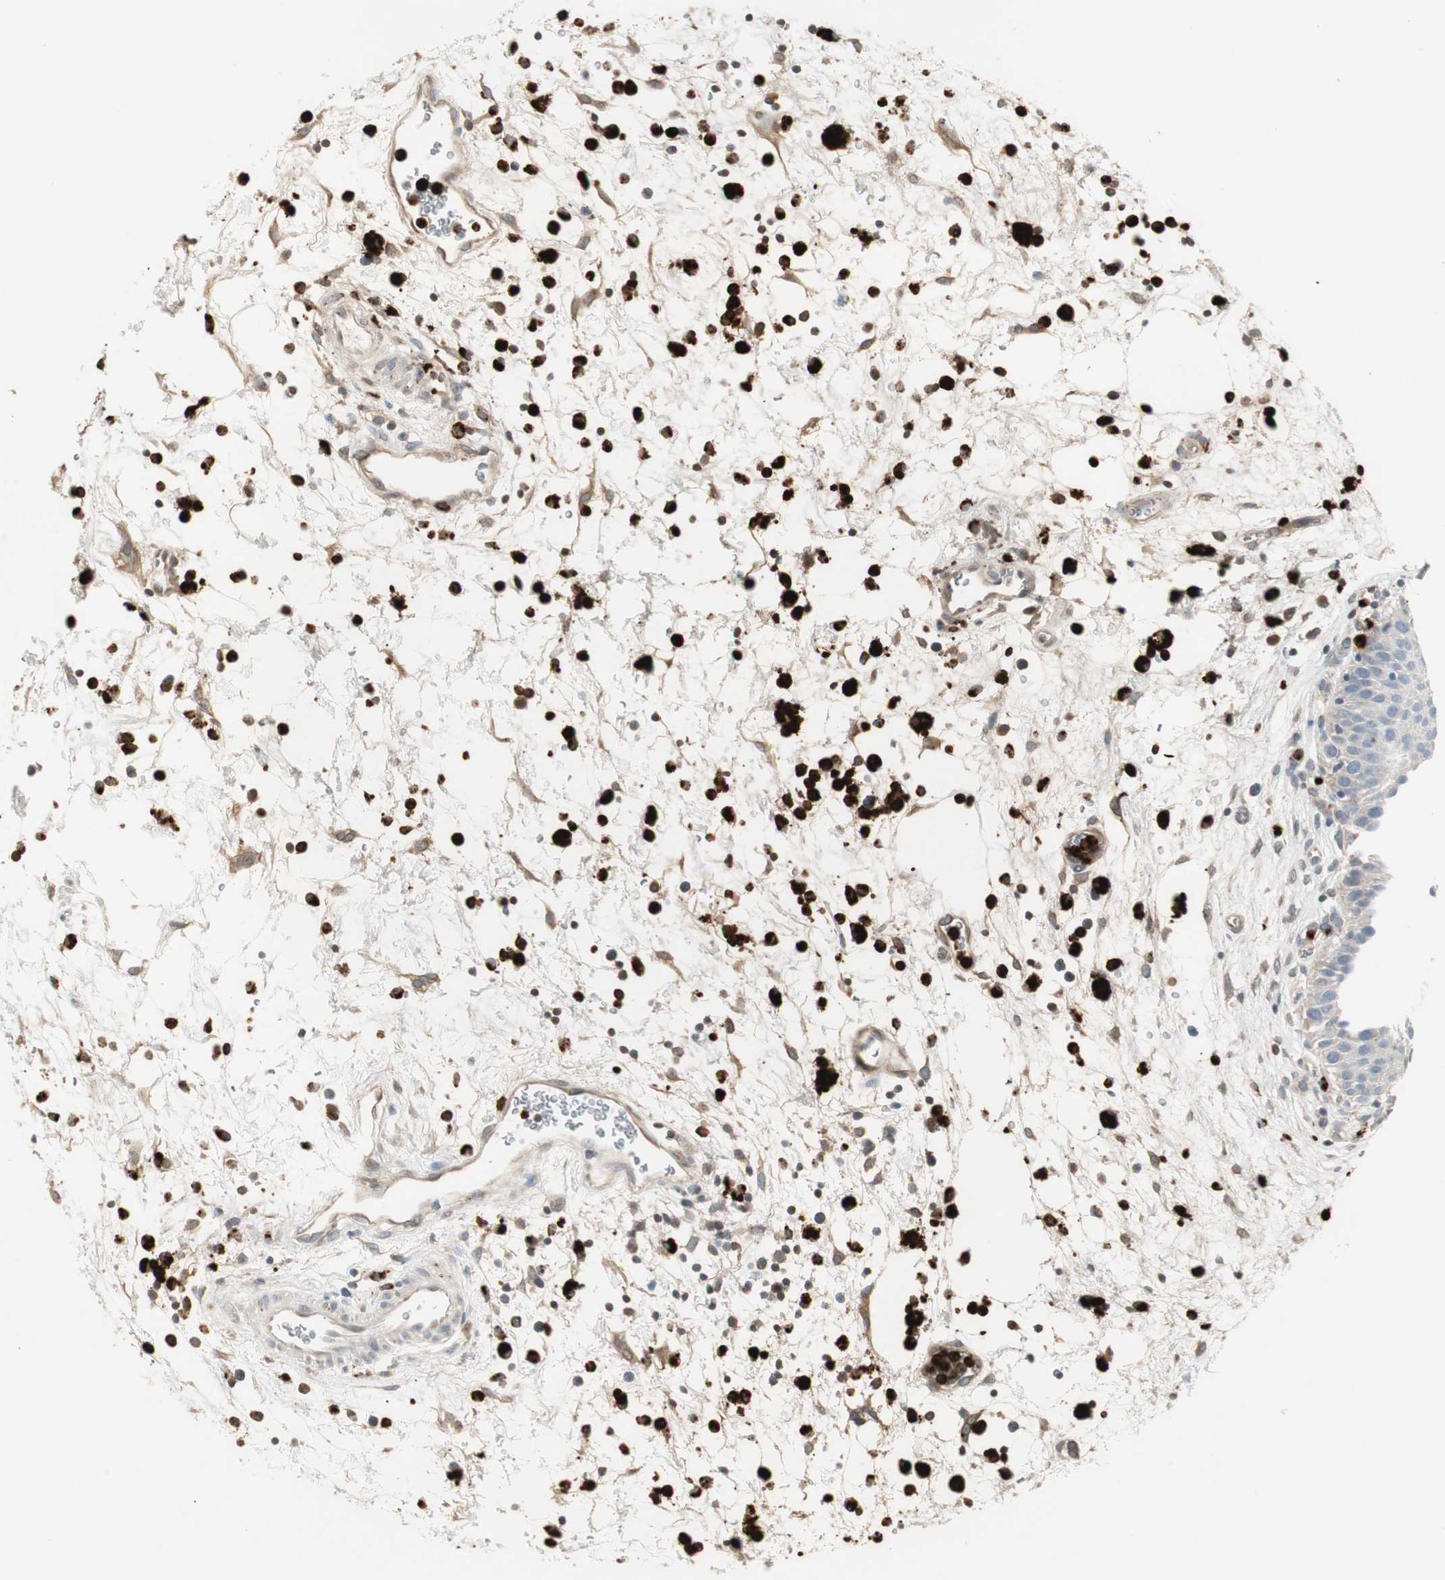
{"staining": {"intensity": "negative", "quantity": "none", "location": "none"}, "tissue": "urinary bladder", "cell_type": "Urothelial cells", "image_type": "normal", "snomed": [{"axis": "morphology", "description": "Normal tissue, NOS"}, {"axis": "morphology", "description": "Dysplasia, NOS"}, {"axis": "topography", "description": "Urinary bladder"}], "caption": "Immunohistochemical staining of normal urinary bladder shows no significant staining in urothelial cells.", "gene": "PRTN3", "patient": {"sex": "male", "age": 35}}